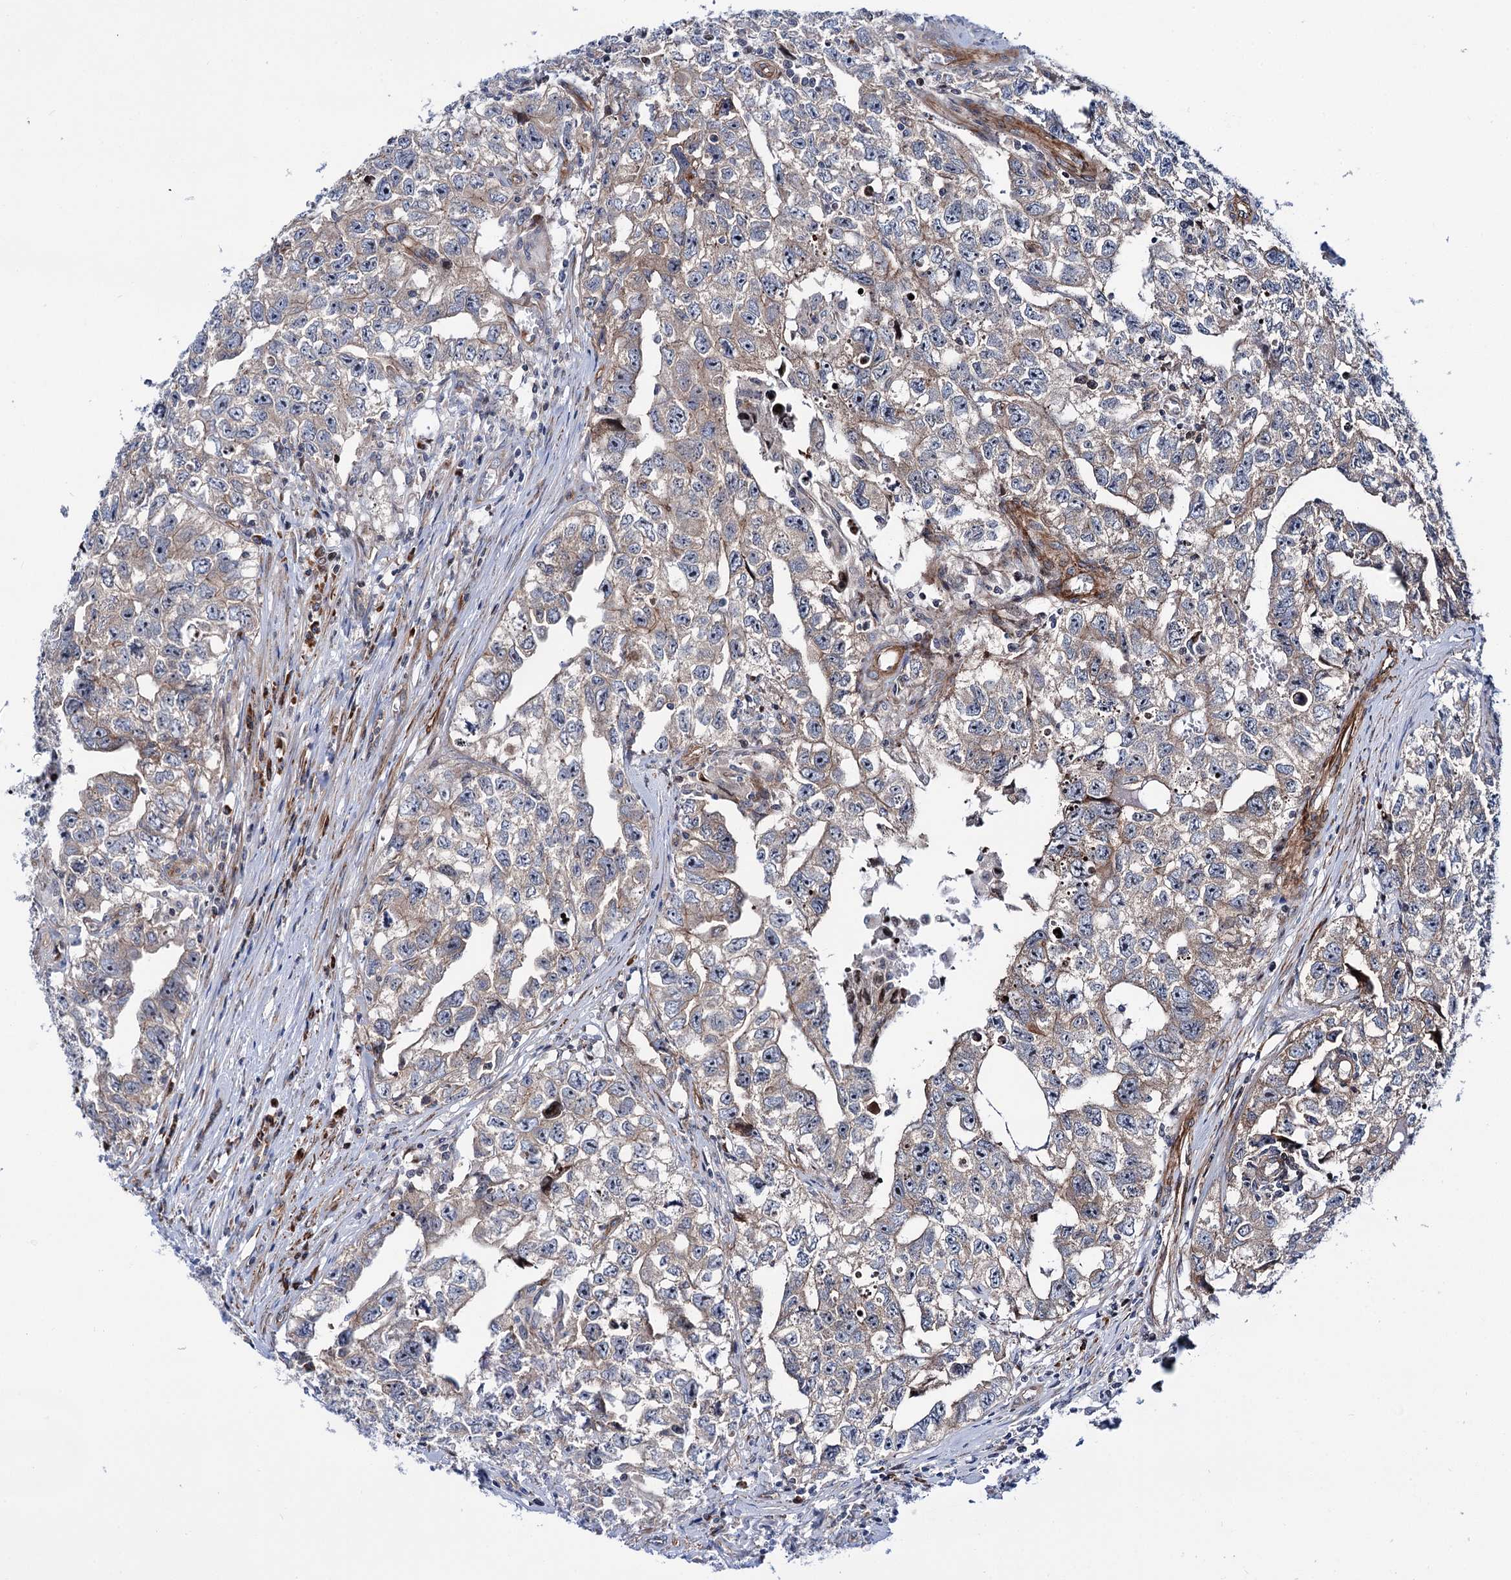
{"staining": {"intensity": "negative", "quantity": "none", "location": "none"}, "tissue": "testis cancer", "cell_type": "Tumor cells", "image_type": "cancer", "snomed": [{"axis": "morphology", "description": "Seminoma, NOS"}, {"axis": "morphology", "description": "Carcinoma, Embryonal, NOS"}, {"axis": "topography", "description": "Testis"}], "caption": "Micrograph shows no significant protein expression in tumor cells of testis embryonal carcinoma. The staining is performed using DAB (3,3'-diaminobenzidine) brown chromogen with nuclei counter-stained in using hematoxylin.", "gene": "THAP9", "patient": {"sex": "male", "age": 43}}